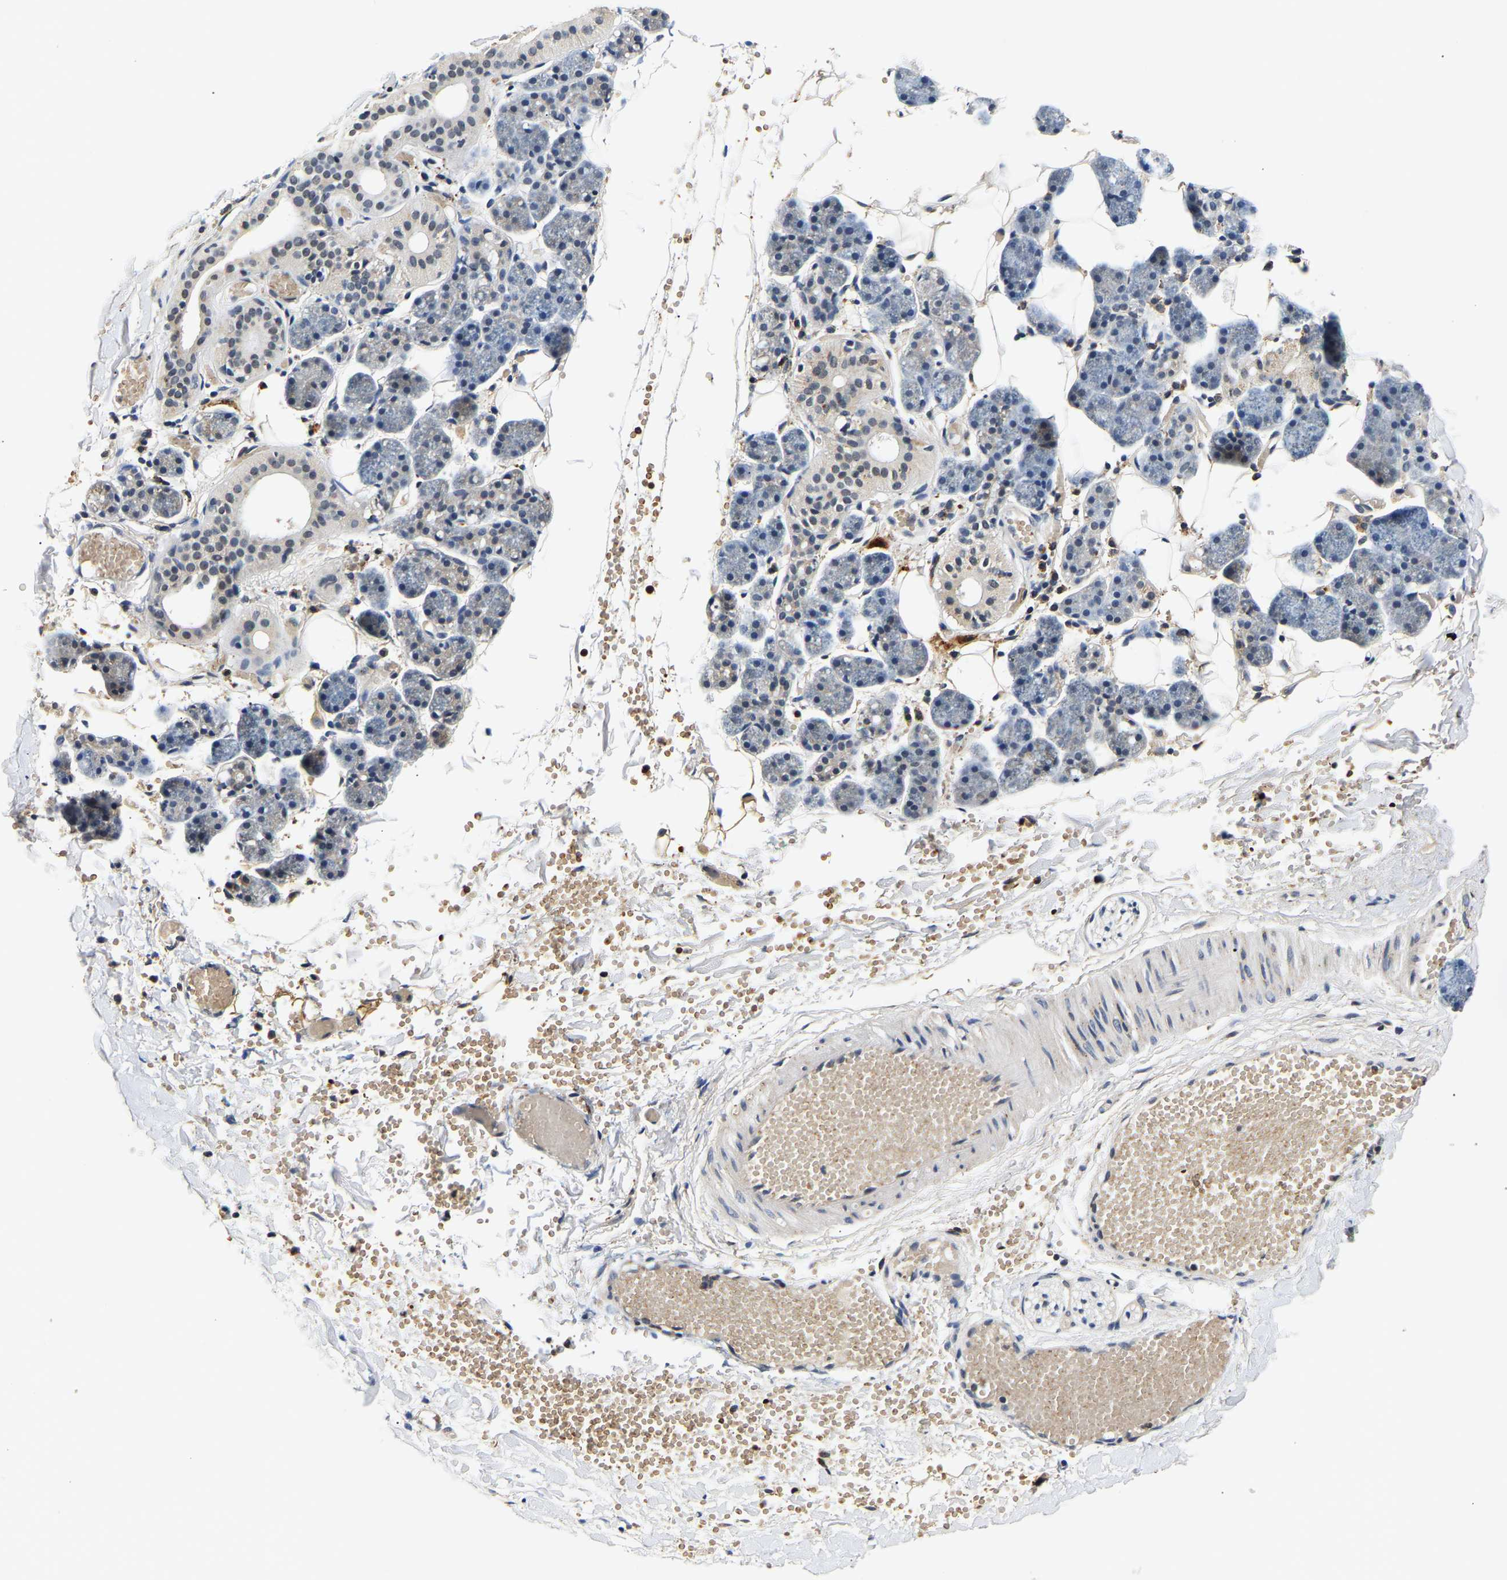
{"staining": {"intensity": "moderate", "quantity": "<25%", "location": "cytoplasmic/membranous"}, "tissue": "salivary gland", "cell_type": "Glandular cells", "image_type": "normal", "snomed": [{"axis": "morphology", "description": "Normal tissue, NOS"}, {"axis": "topography", "description": "Salivary gland"}], "caption": "Approximately <25% of glandular cells in normal salivary gland demonstrate moderate cytoplasmic/membranous protein positivity as visualized by brown immunohistochemical staining.", "gene": "SMU1", "patient": {"sex": "female", "age": 33}}